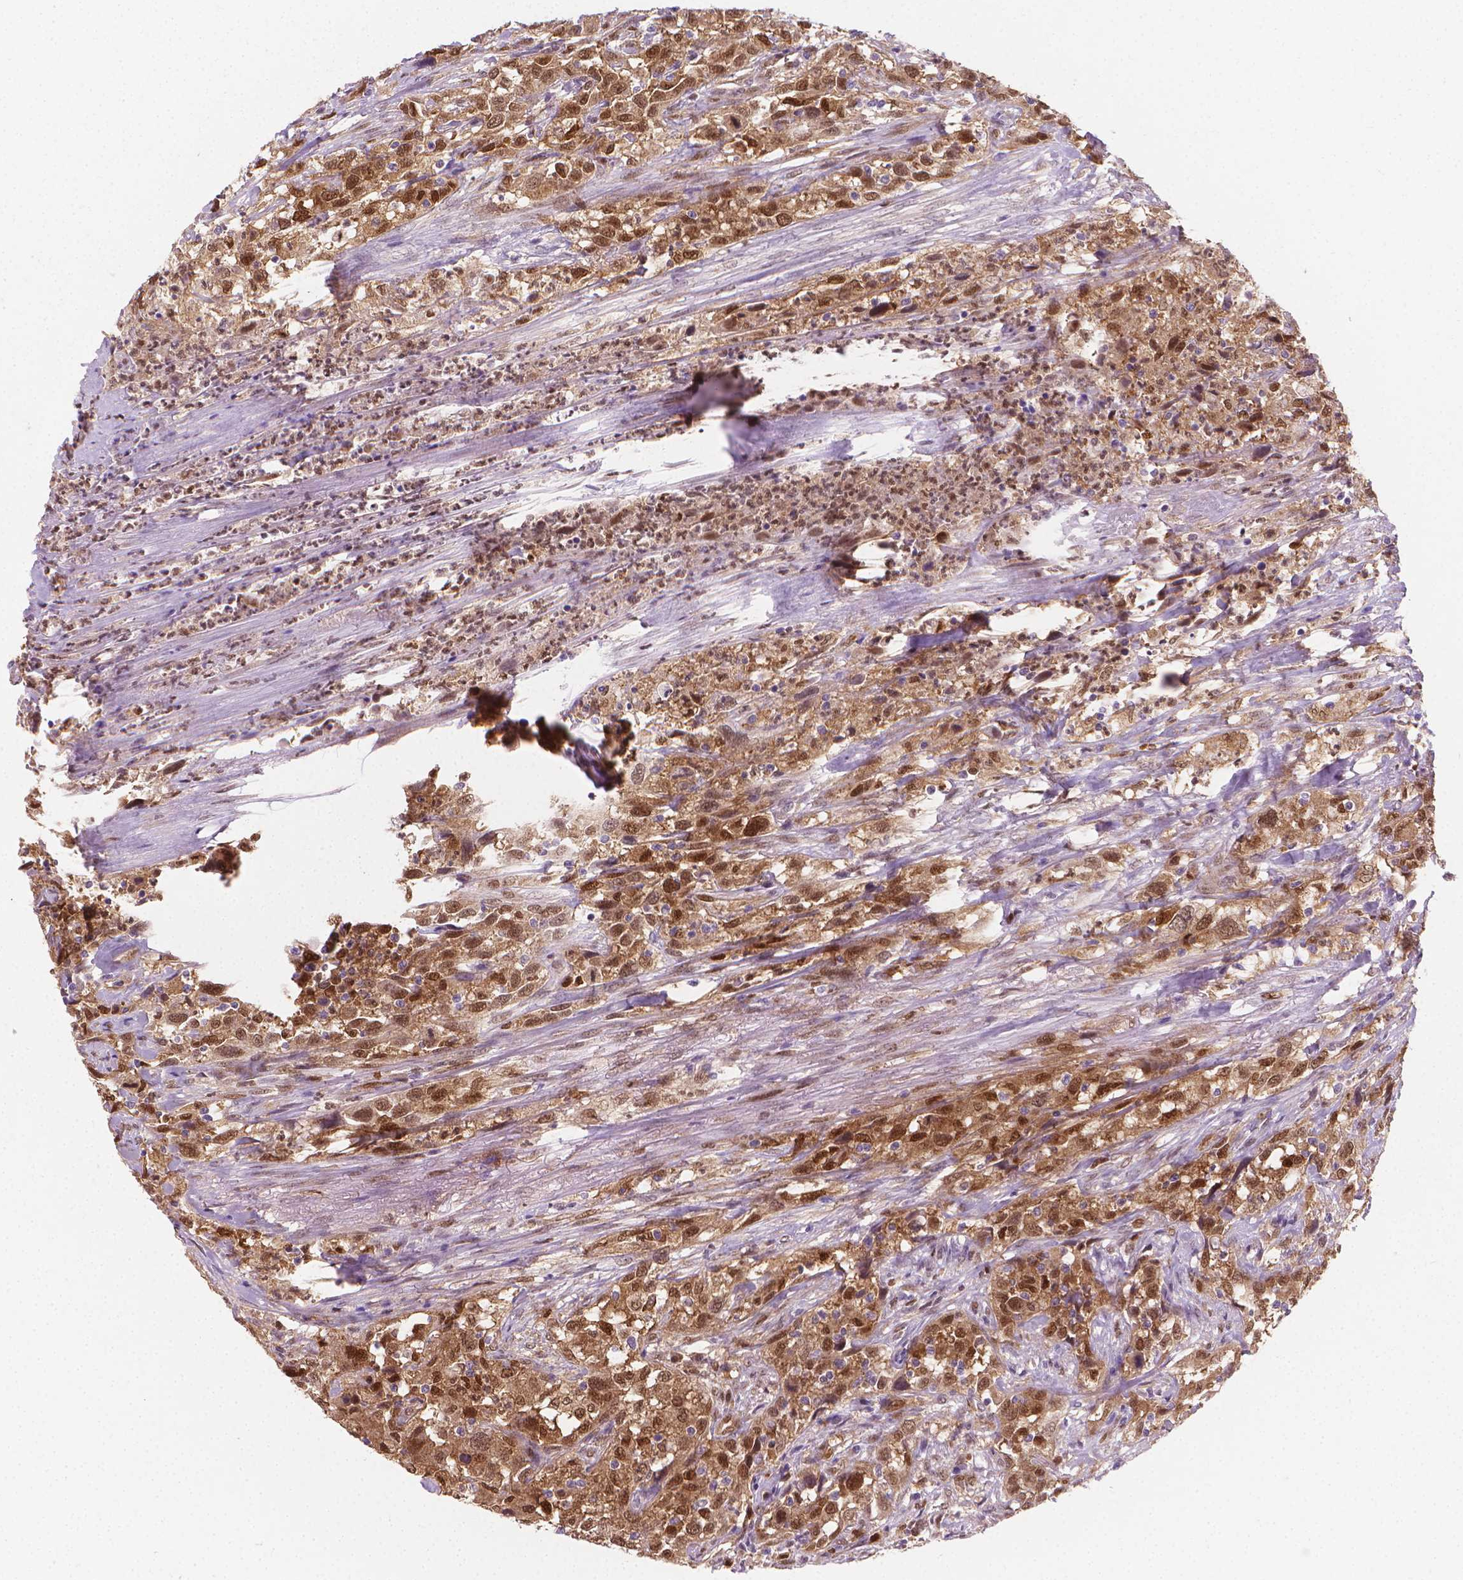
{"staining": {"intensity": "moderate", "quantity": ">75%", "location": "cytoplasmic/membranous,nuclear"}, "tissue": "urothelial cancer", "cell_type": "Tumor cells", "image_type": "cancer", "snomed": [{"axis": "morphology", "description": "Urothelial carcinoma, NOS"}, {"axis": "morphology", "description": "Urothelial carcinoma, High grade"}, {"axis": "topography", "description": "Urinary bladder"}], "caption": "Protein expression analysis of high-grade urothelial carcinoma reveals moderate cytoplasmic/membranous and nuclear expression in about >75% of tumor cells. (IHC, brightfield microscopy, high magnification).", "gene": "TNFAIP2", "patient": {"sex": "female", "age": 64}}